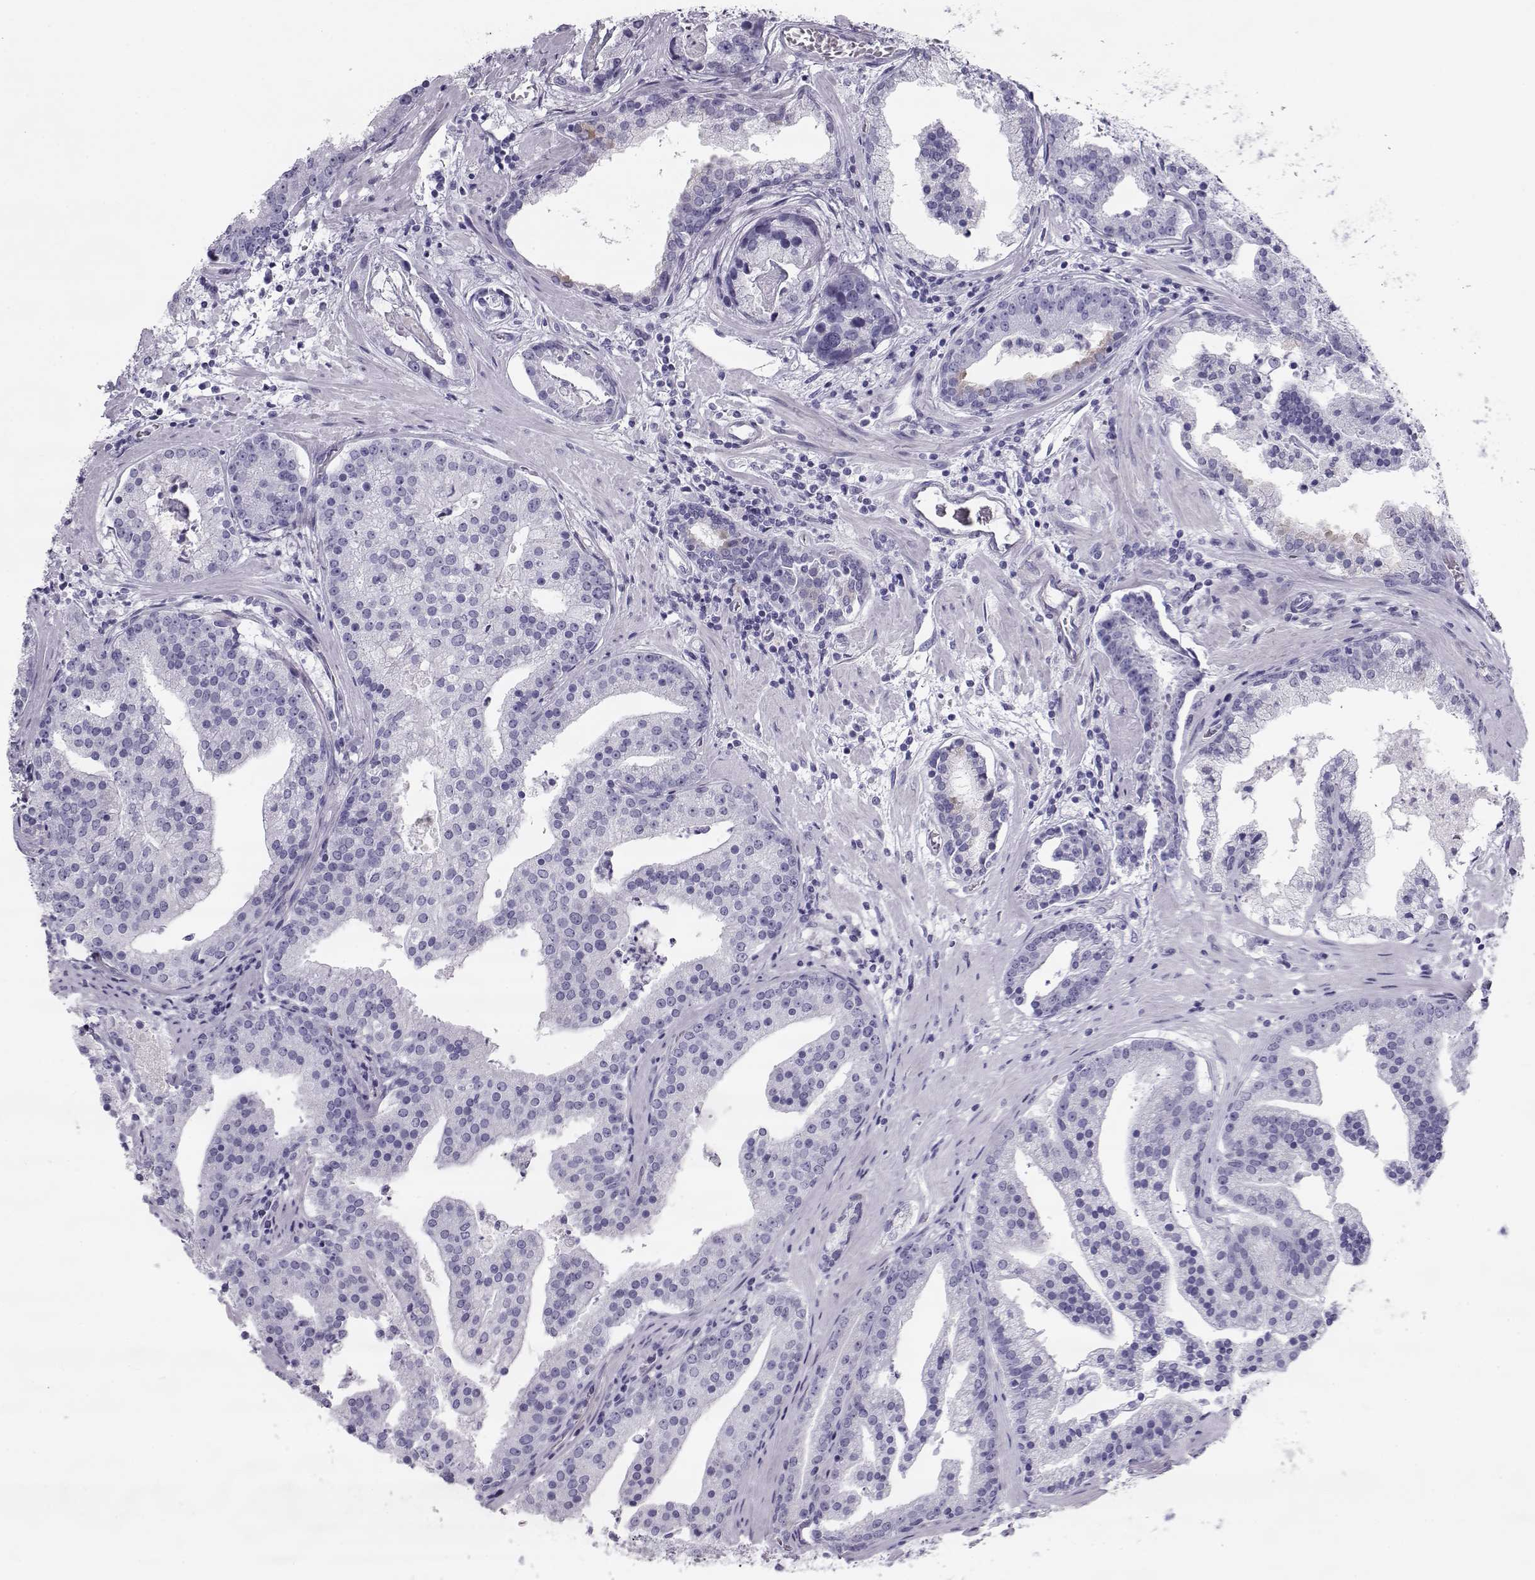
{"staining": {"intensity": "negative", "quantity": "none", "location": "none"}, "tissue": "prostate cancer", "cell_type": "Tumor cells", "image_type": "cancer", "snomed": [{"axis": "morphology", "description": "Adenocarcinoma, NOS"}, {"axis": "topography", "description": "Prostate and seminal vesicle, NOS"}, {"axis": "topography", "description": "Prostate"}], "caption": "Tumor cells show no significant staining in prostate cancer (adenocarcinoma).", "gene": "RD3", "patient": {"sex": "male", "age": 44}}